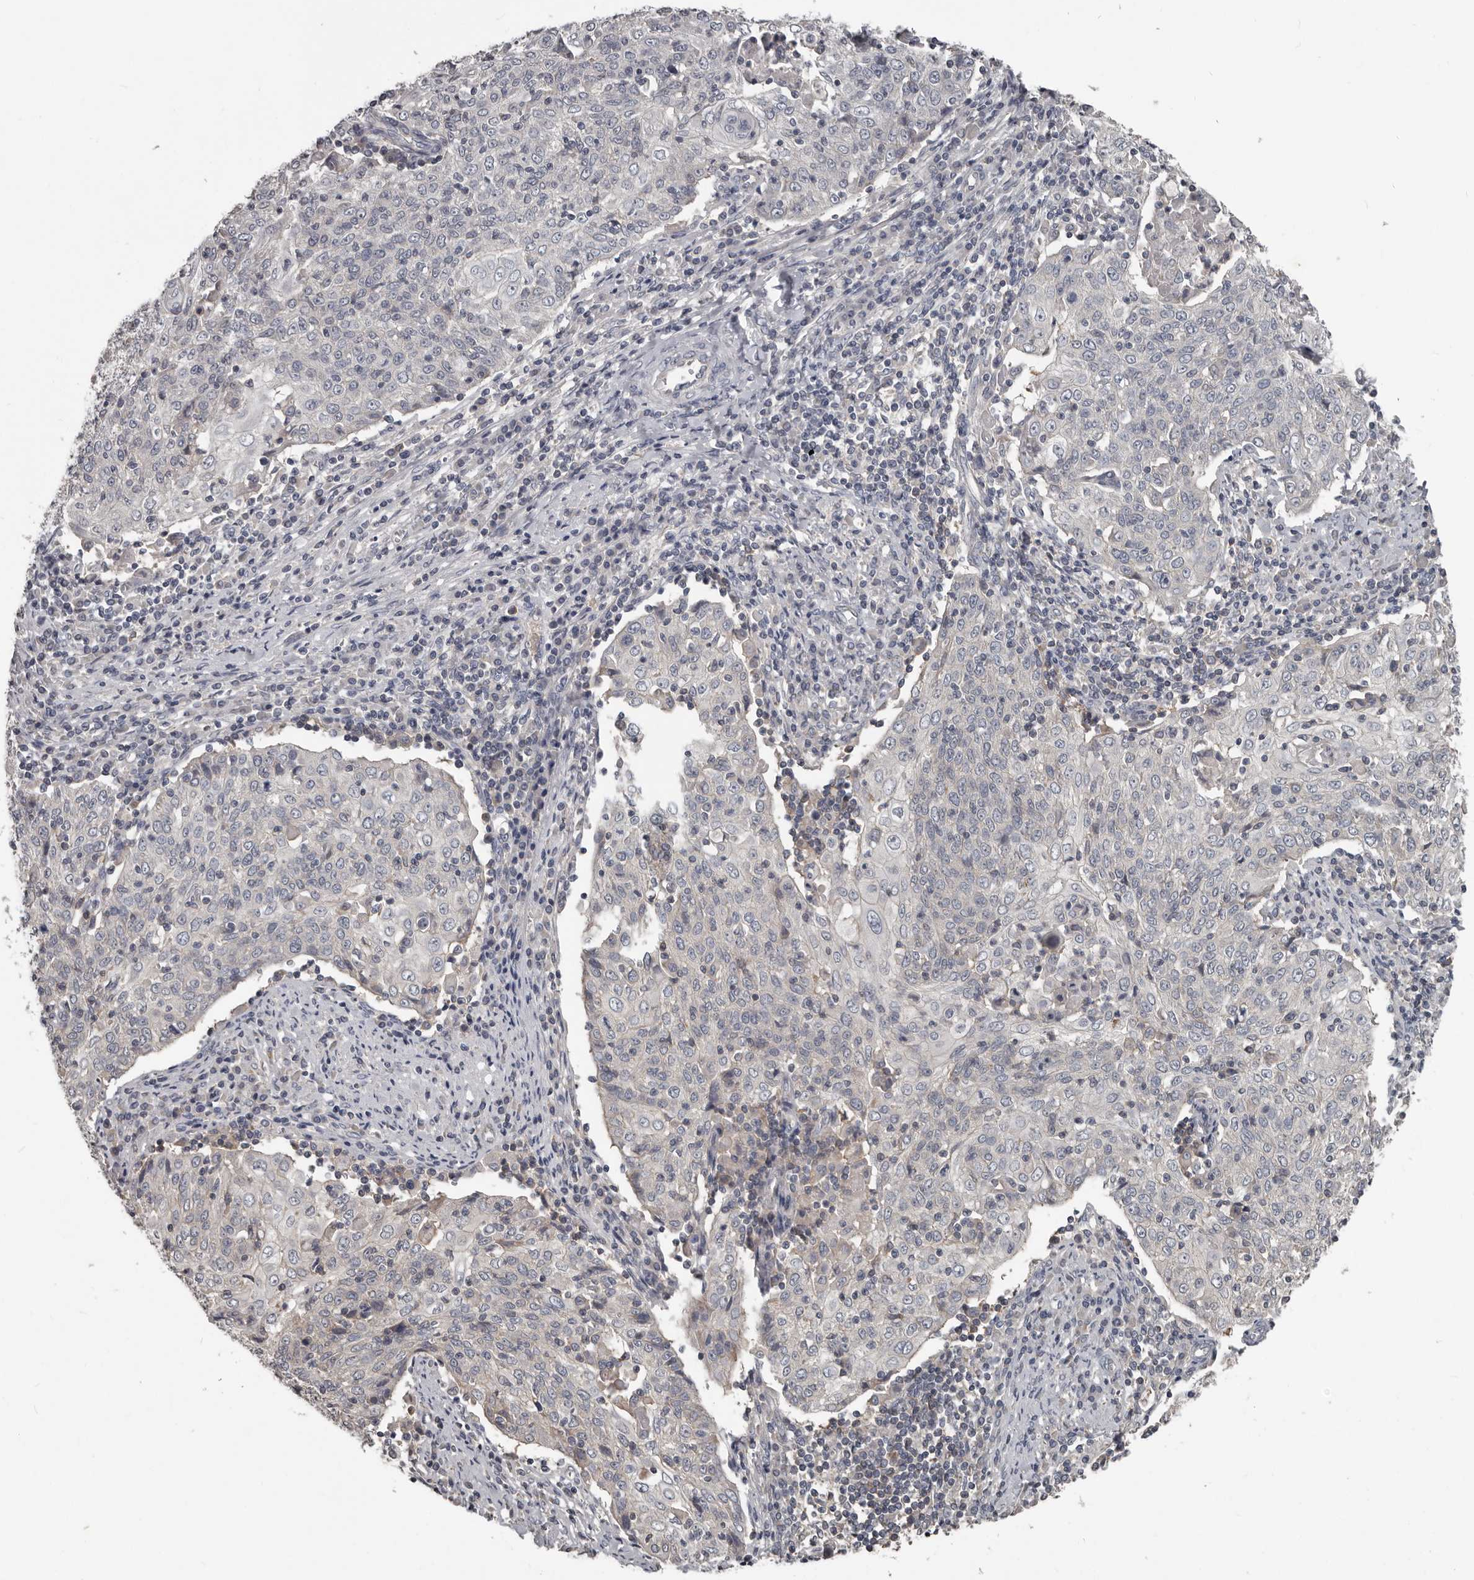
{"staining": {"intensity": "negative", "quantity": "none", "location": "none"}, "tissue": "cervical cancer", "cell_type": "Tumor cells", "image_type": "cancer", "snomed": [{"axis": "morphology", "description": "Squamous cell carcinoma, NOS"}, {"axis": "topography", "description": "Cervix"}], "caption": "Squamous cell carcinoma (cervical) stained for a protein using immunohistochemistry shows no staining tumor cells.", "gene": "CA6", "patient": {"sex": "female", "age": 48}}